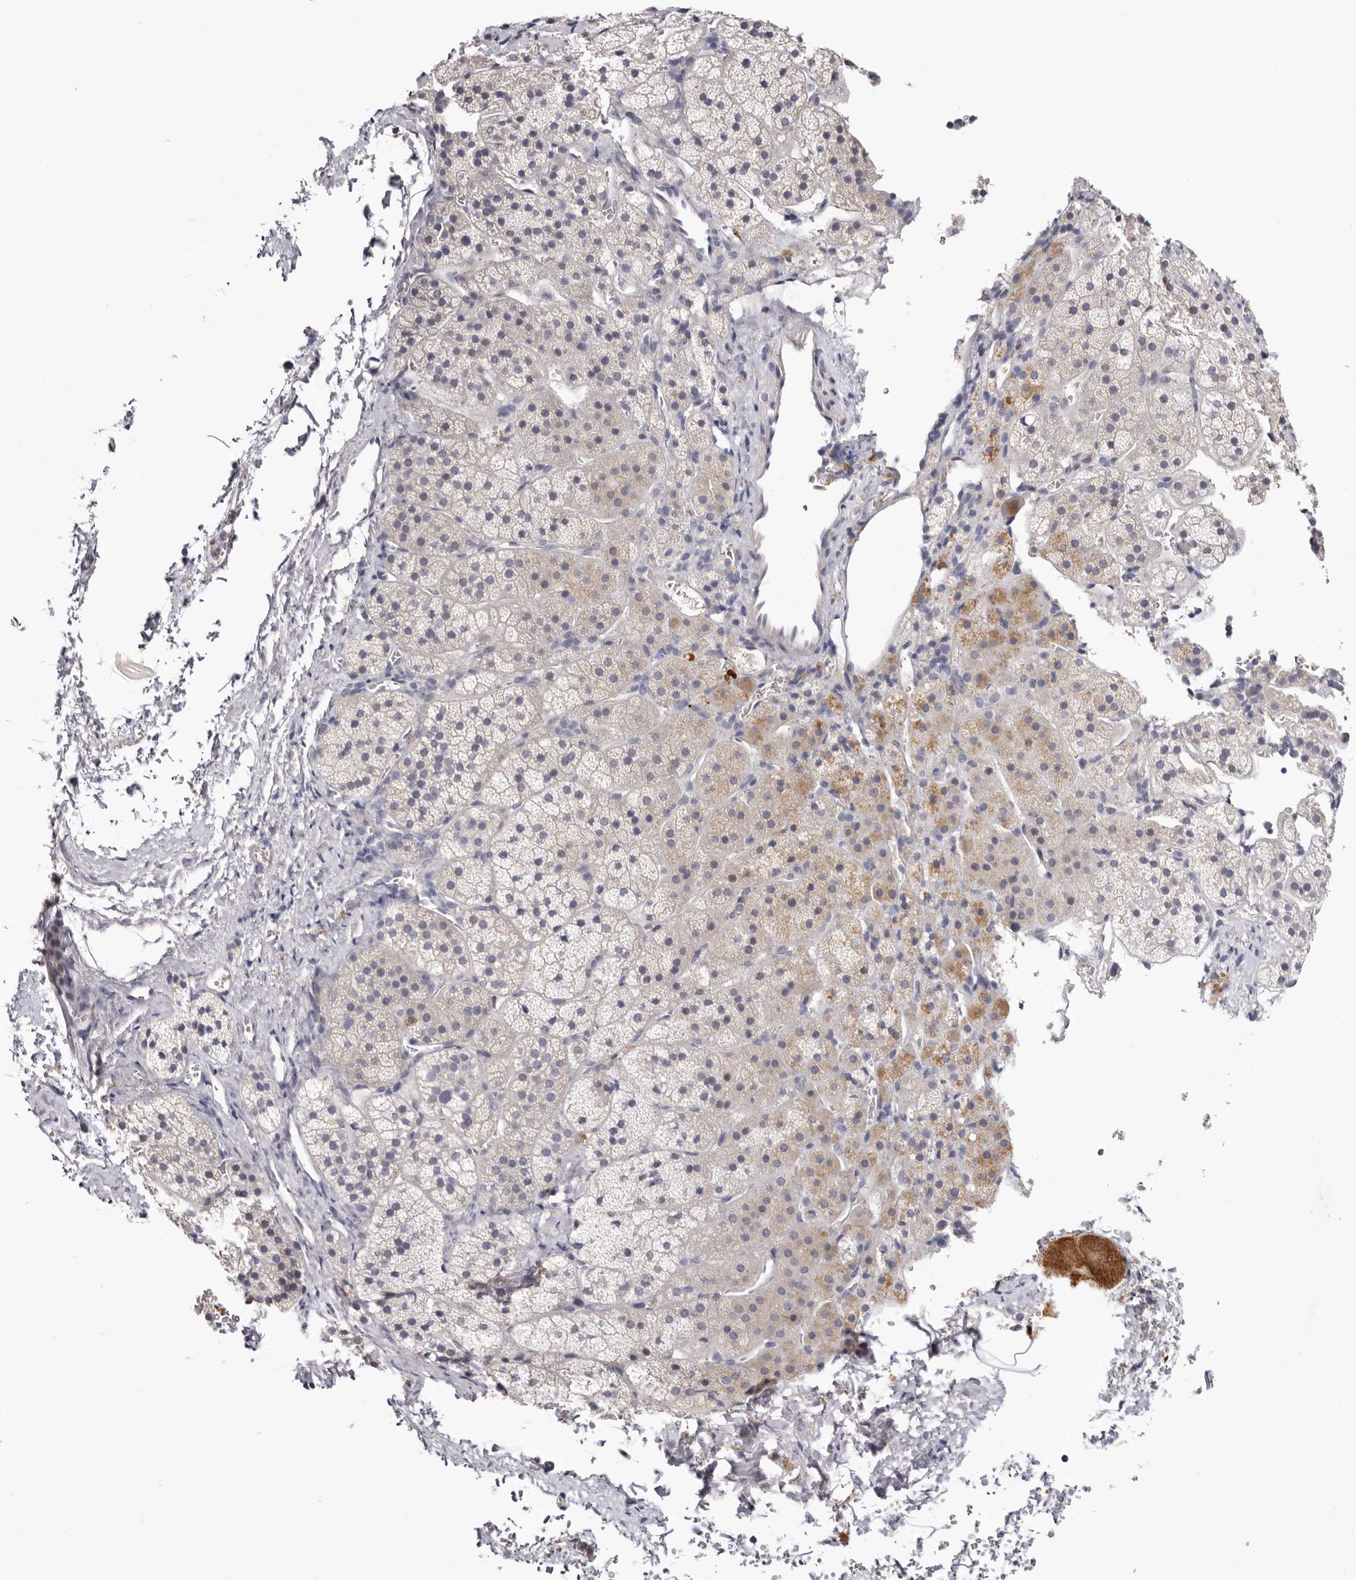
{"staining": {"intensity": "weak", "quantity": "25%-75%", "location": "cytoplasmic/membranous"}, "tissue": "adrenal gland", "cell_type": "Glandular cells", "image_type": "normal", "snomed": [{"axis": "morphology", "description": "Normal tissue, NOS"}, {"axis": "topography", "description": "Adrenal gland"}], "caption": "This micrograph demonstrates immunohistochemistry staining of benign adrenal gland, with low weak cytoplasmic/membranous staining in about 25%-75% of glandular cells.", "gene": "LMLN", "patient": {"sex": "female", "age": 44}}